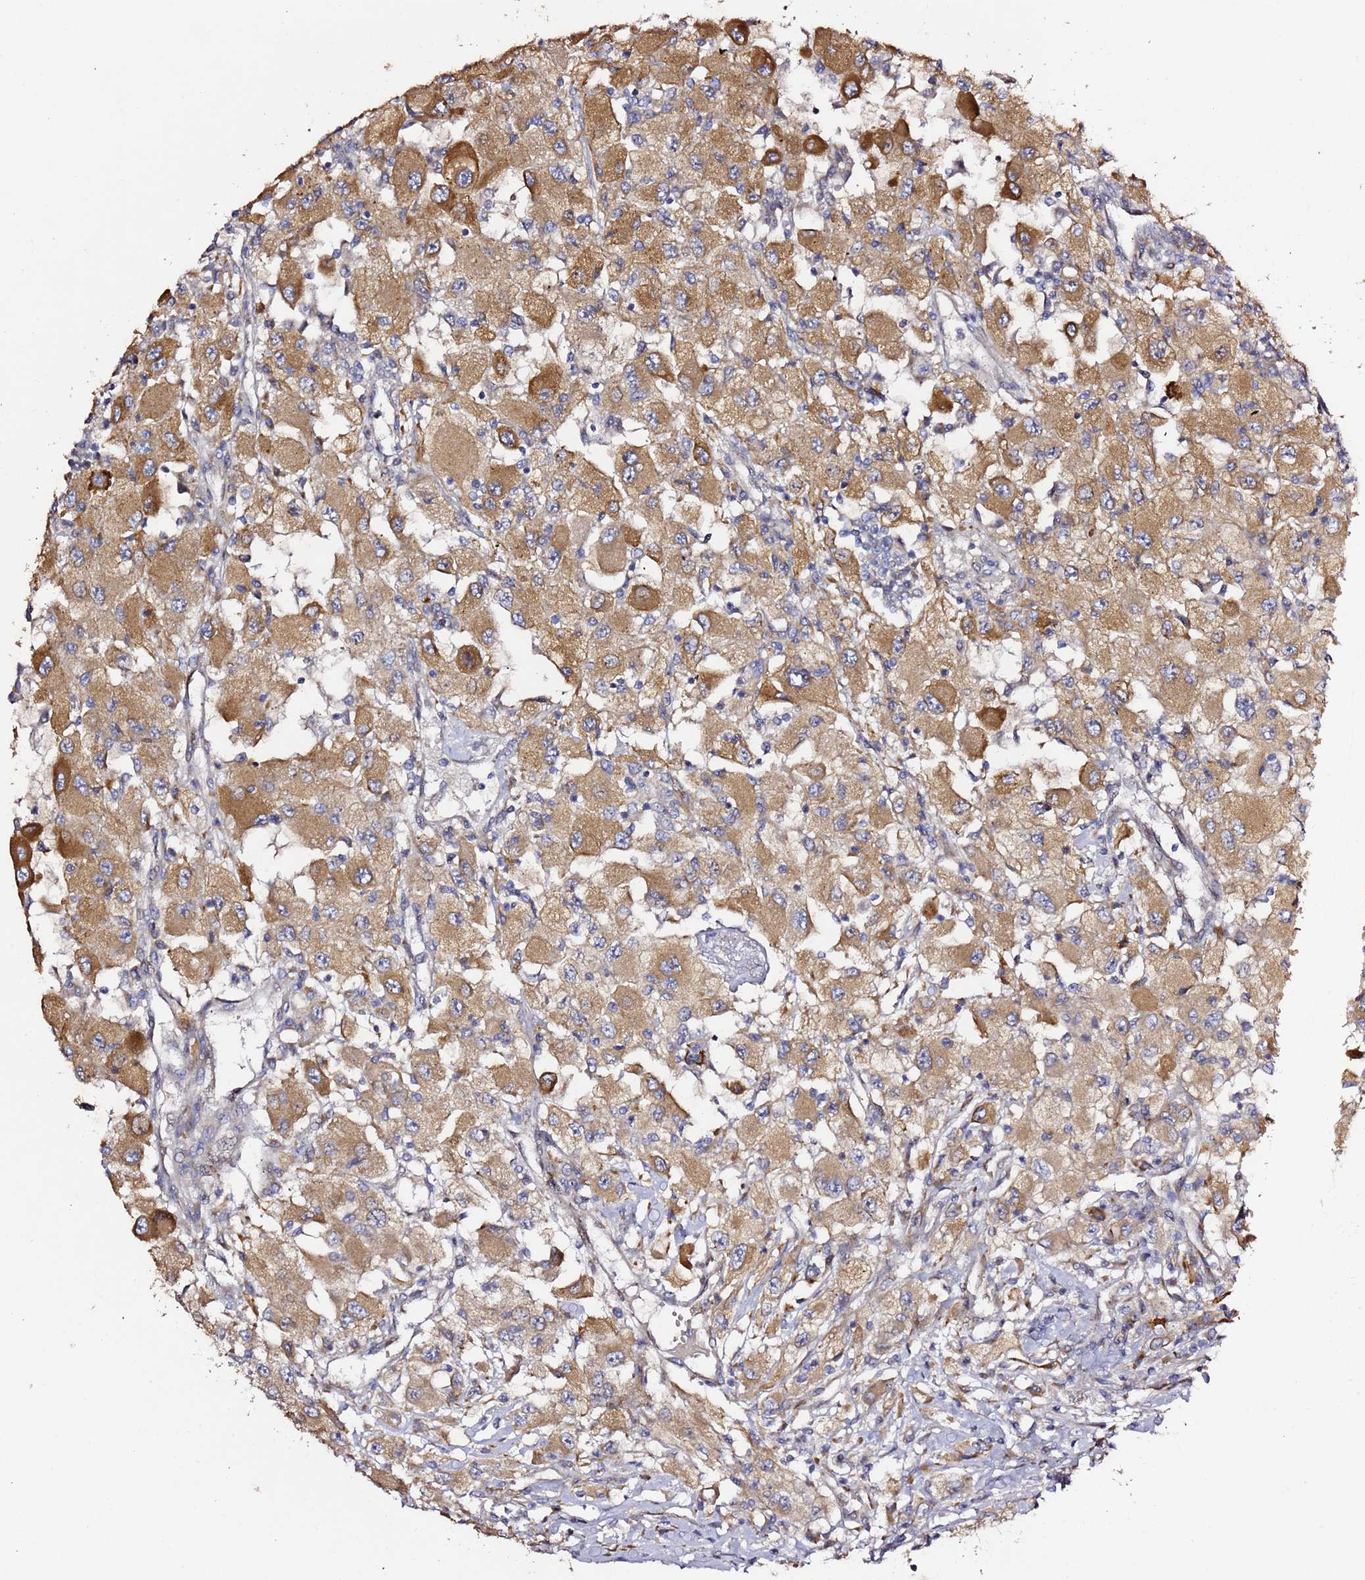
{"staining": {"intensity": "moderate", "quantity": ">75%", "location": "cytoplasmic/membranous"}, "tissue": "renal cancer", "cell_type": "Tumor cells", "image_type": "cancer", "snomed": [{"axis": "morphology", "description": "Adenocarcinoma, NOS"}, {"axis": "topography", "description": "Kidney"}], "caption": "There is medium levels of moderate cytoplasmic/membranous expression in tumor cells of renal cancer, as demonstrated by immunohistochemical staining (brown color).", "gene": "HSD17B7", "patient": {"sex": "female", "age": 67}}